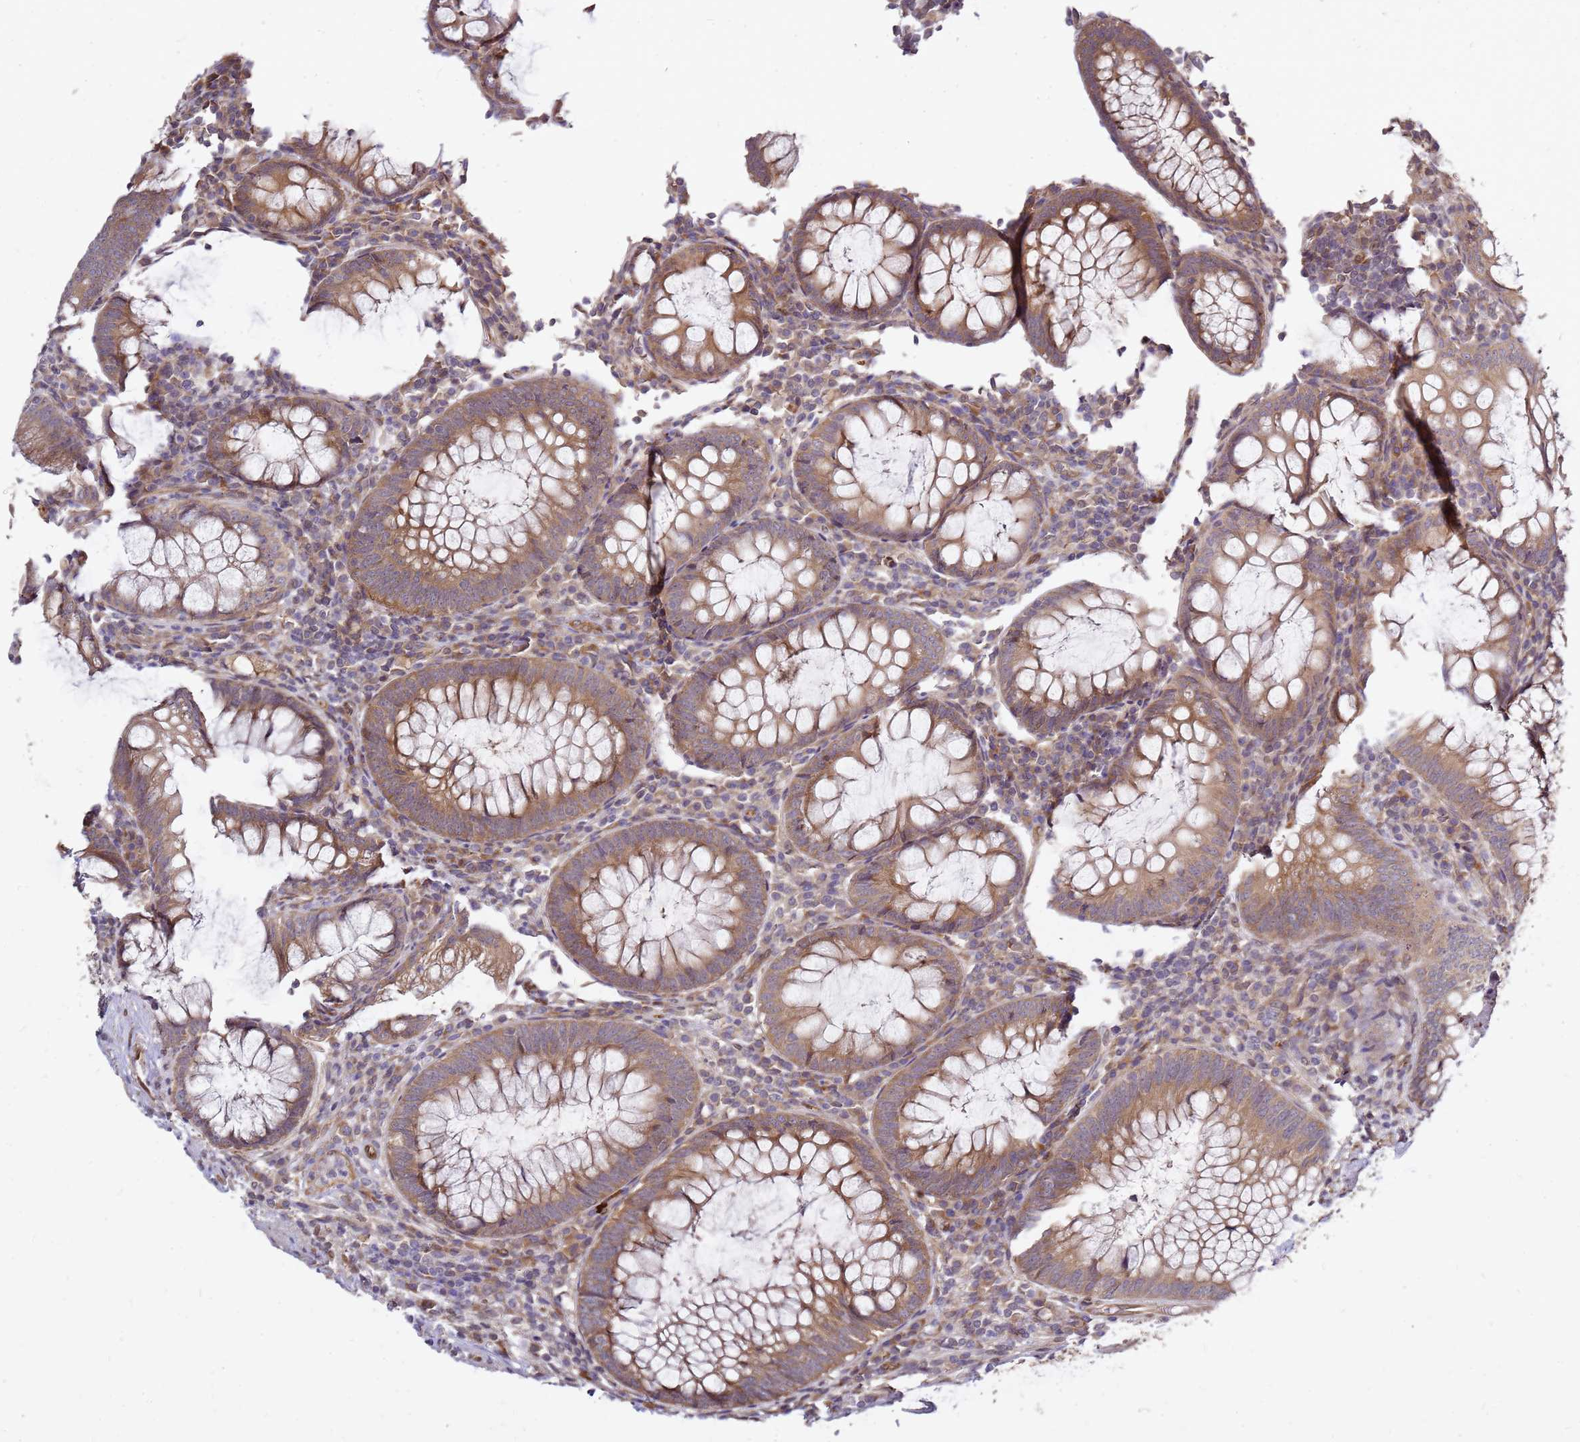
{"staining": {"intensity": "strong", "quantity": ">75%", "location": "cytoplasmic/membranous"}, "tissue": "appendix", "cell_type": "Glandular cells", "image_type": "normal", "snomed": [{"axis": "morphology", "description": "Normal tissue, NOS"}, {"axis": "topography", "description": "Appendix"}], "caption": "Immunohistochemistry (IHC) (DAB (3,3'-diaminobenzidine)) staining of benign human appendix reveals strong cytoplasmic/membranous protein positivity in about >75% of glandular cells. The staining is performed using DAB brown chromogen to label protein expression. The nuclei are counter-stained blue using hematoxylin.", "gene": "NUDT14", "patient": {"sex": "male", "age": 83}}